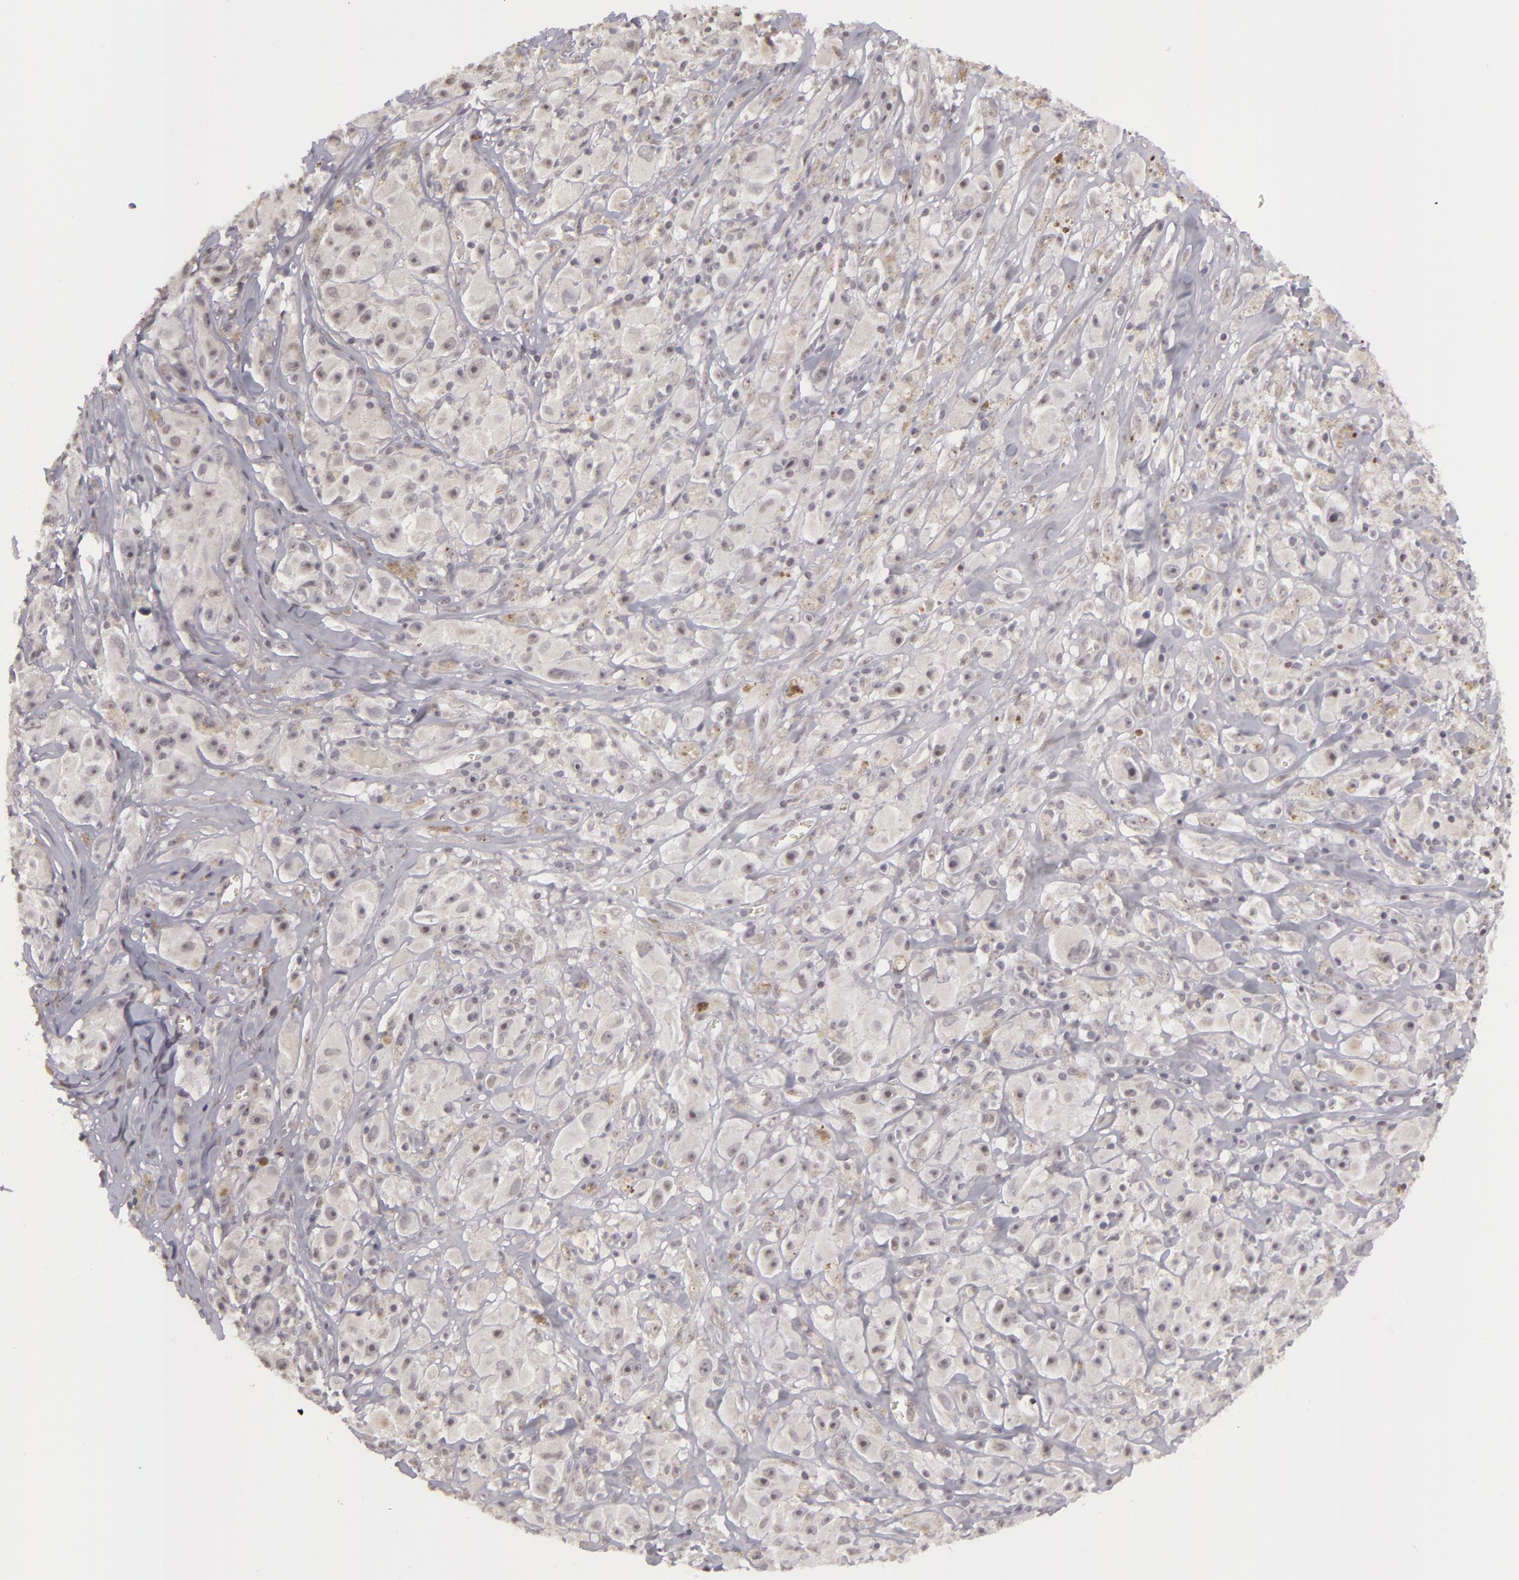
{"staining": {"intensity": "weak", "quantity": "25%-75%", "location": "nuclear"}, "tissue": "melanoma", "cell_type": "Tumor cells", "image_type": "cancer", "snomed": [{"axis": "morphology", "description": "Malignant melanoma, NOS"}, {"axis": "topography", "description": "Skin"}], "caption": "Tumor cells reveal low levels of weak nuclear expression in approximately 25%-75% of cells in human melanoma.", "gene": "RRP7A", "patient": {"sex": "male", "age": 56}}